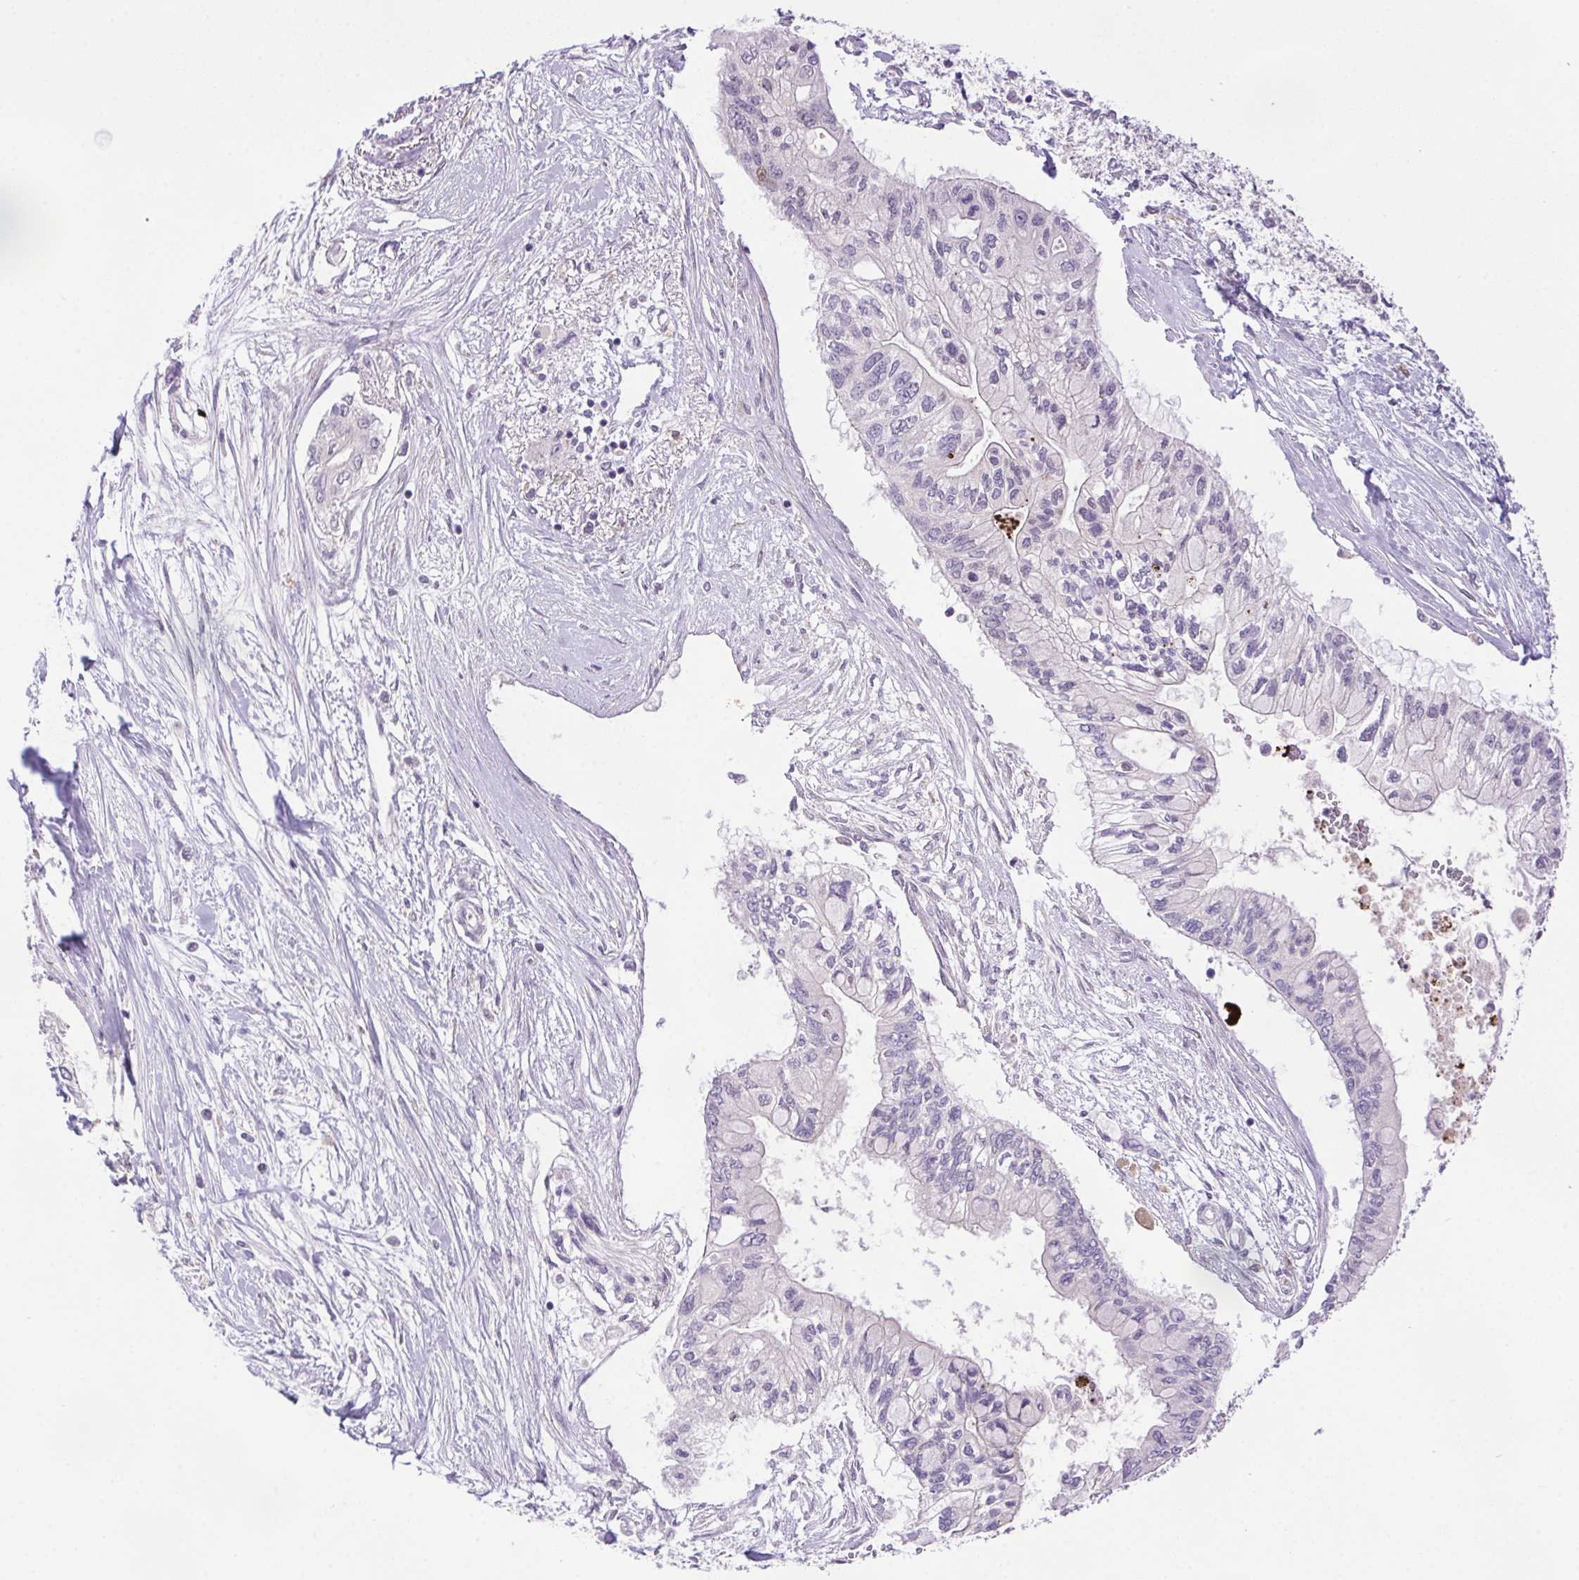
{"staining": {"intensity": "negative", "quantity": "none", "location": "none"}, "tissue": "pancreatic cancer", "cell_type": "Tumor cells", "image_type": "cancer", "snomed": [{"axis": "morphology", "description": "Adenocarcinoma, NOS"}, {"axis": "topography", "description": "Pancreas"}], "caption": "Immunohistochemical staining of pancreatic cancer (adenocarcinoma) demonstrates no significant expression in tumor cells.", "gene": "LRRTM1", "patient": {"sex": "female", "age": 77}}